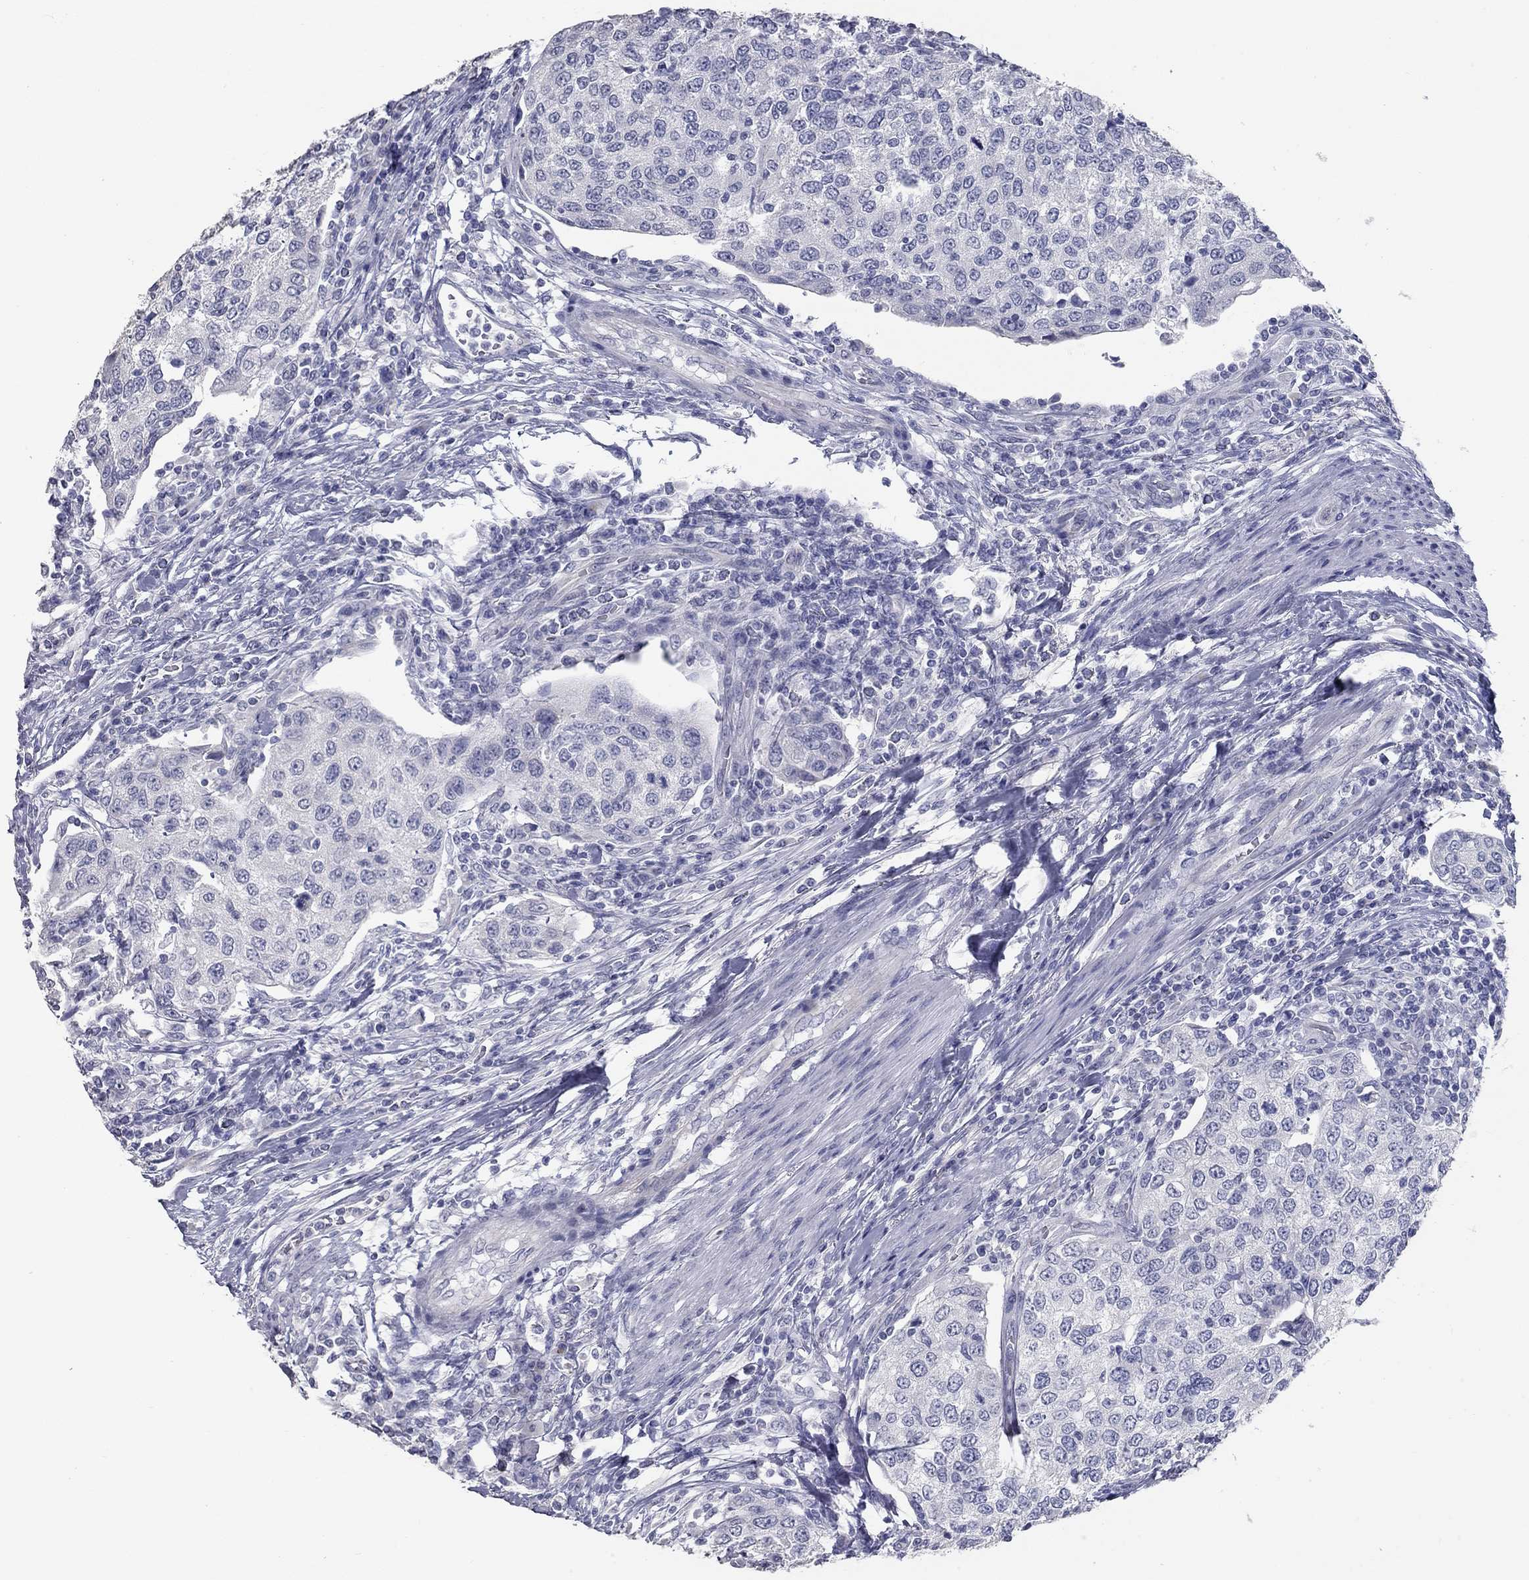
{"staining": {"intensity": "negative", "quantity": "none", "location": "none"}, "tissue": "urothelial cancer", "cell_type": "Tumor cells", "image_type": "cancer", "snomed": [{"axis": "morphology", "description": "Urothelial carcinoma, High grade"}, {"axis": "topography", "description": "Urinary bladder"}], "caption": "This is a histopathology image of immunohistochemistry staining of urothelial cancer, which shows no expression in tumor cells.", "gene": "TAC1", "patient": {"sex": "female", "age": 78}}